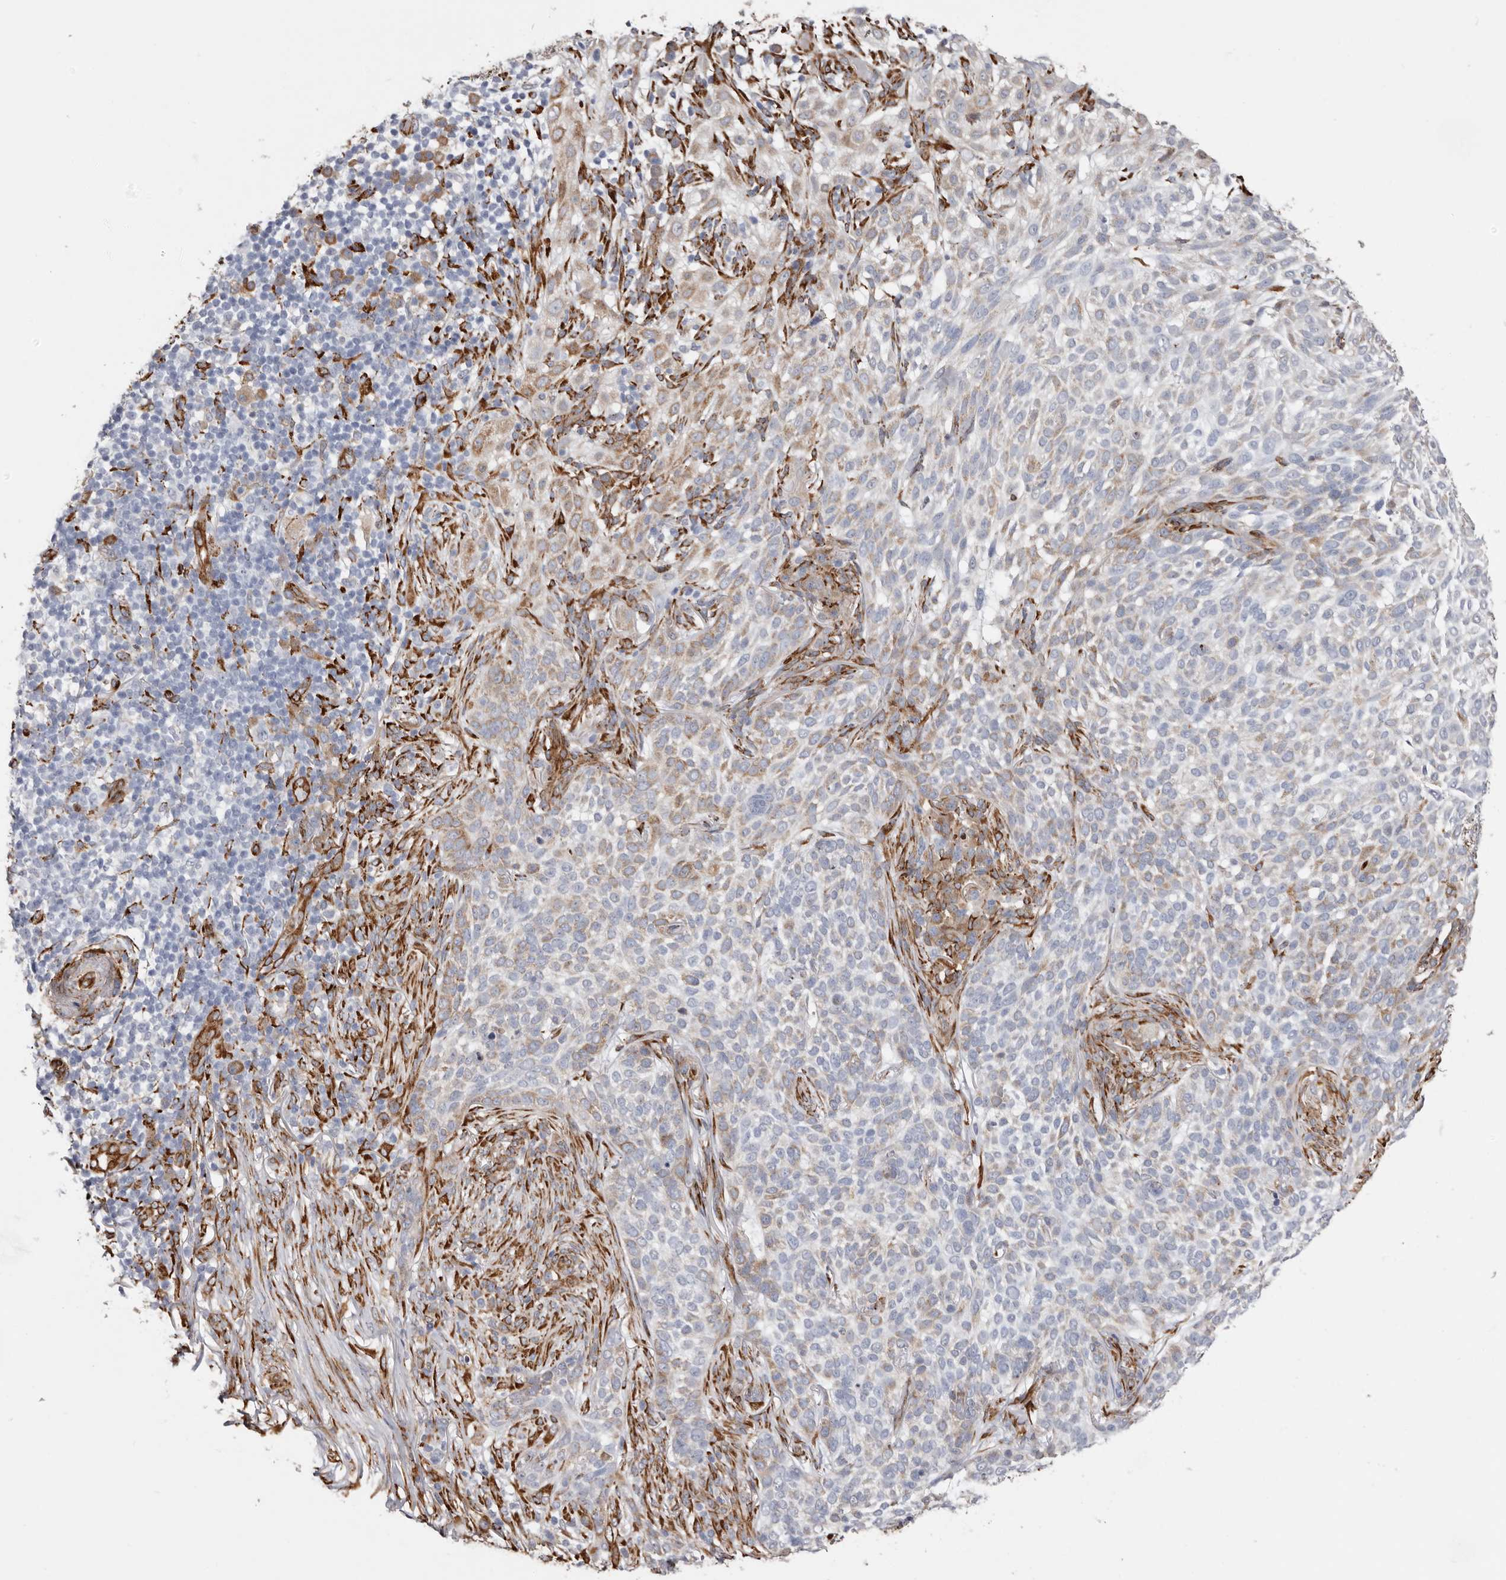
{"staining": {"intensity": "weak", "quantity": "25%-75%", "location": "cytoplasmic/membranous"}, "tissue": "skin cancer", "cell_type": "Tumor cells", "image_type": "cancer", "snomed": [{"axis": "morphology", "description": "Basal cell carcinoma"}, {"axis": "topography", "description": "Skin"}], "caption": "Protein staining of skin cancer tissue shows weak cytoplasmic/membranous staining in about 25%-75% of tumor cells.", "gene": "SEMA3E", "patient": {"sex": "female", "age": 64}}